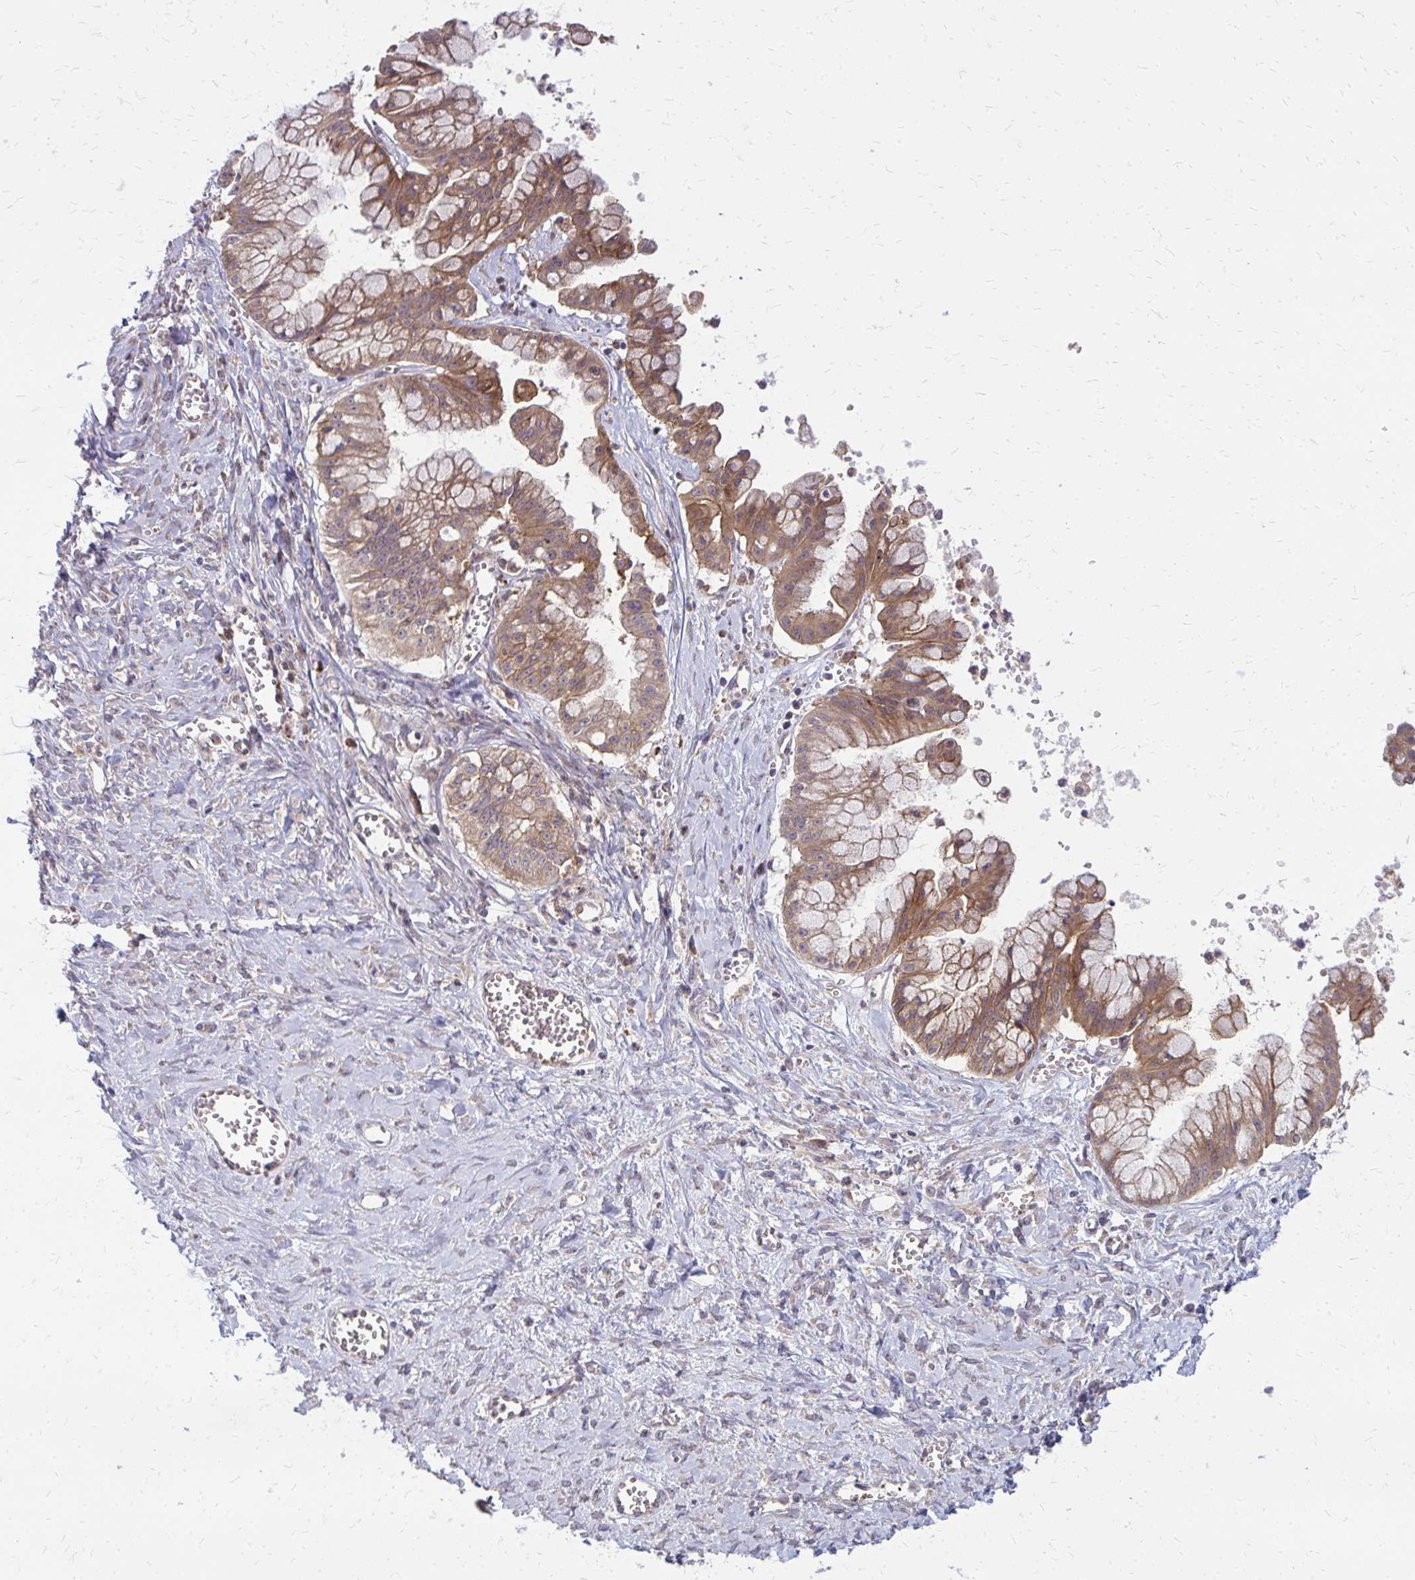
{"staining": {"intensity": "moderate", "quantity": ">75%", "location": "cytoplasmic/membranous"}, "tissue": "ovarian cancer", "cell_type": "Tumor cells", "image_type": "cancer", "snomed": [{"axis": "morphology", "description": "Cystadenocarcinoma, mucinous, NOS"}, {"axis": "topography", "description": "Ovary"}], "caption": "Ovarian cancer stained with a protein marker demonstrates moderate staining in tumor cells.", "gene": "OXNAD1", "patient": {"sex": "female", "age": 70}}